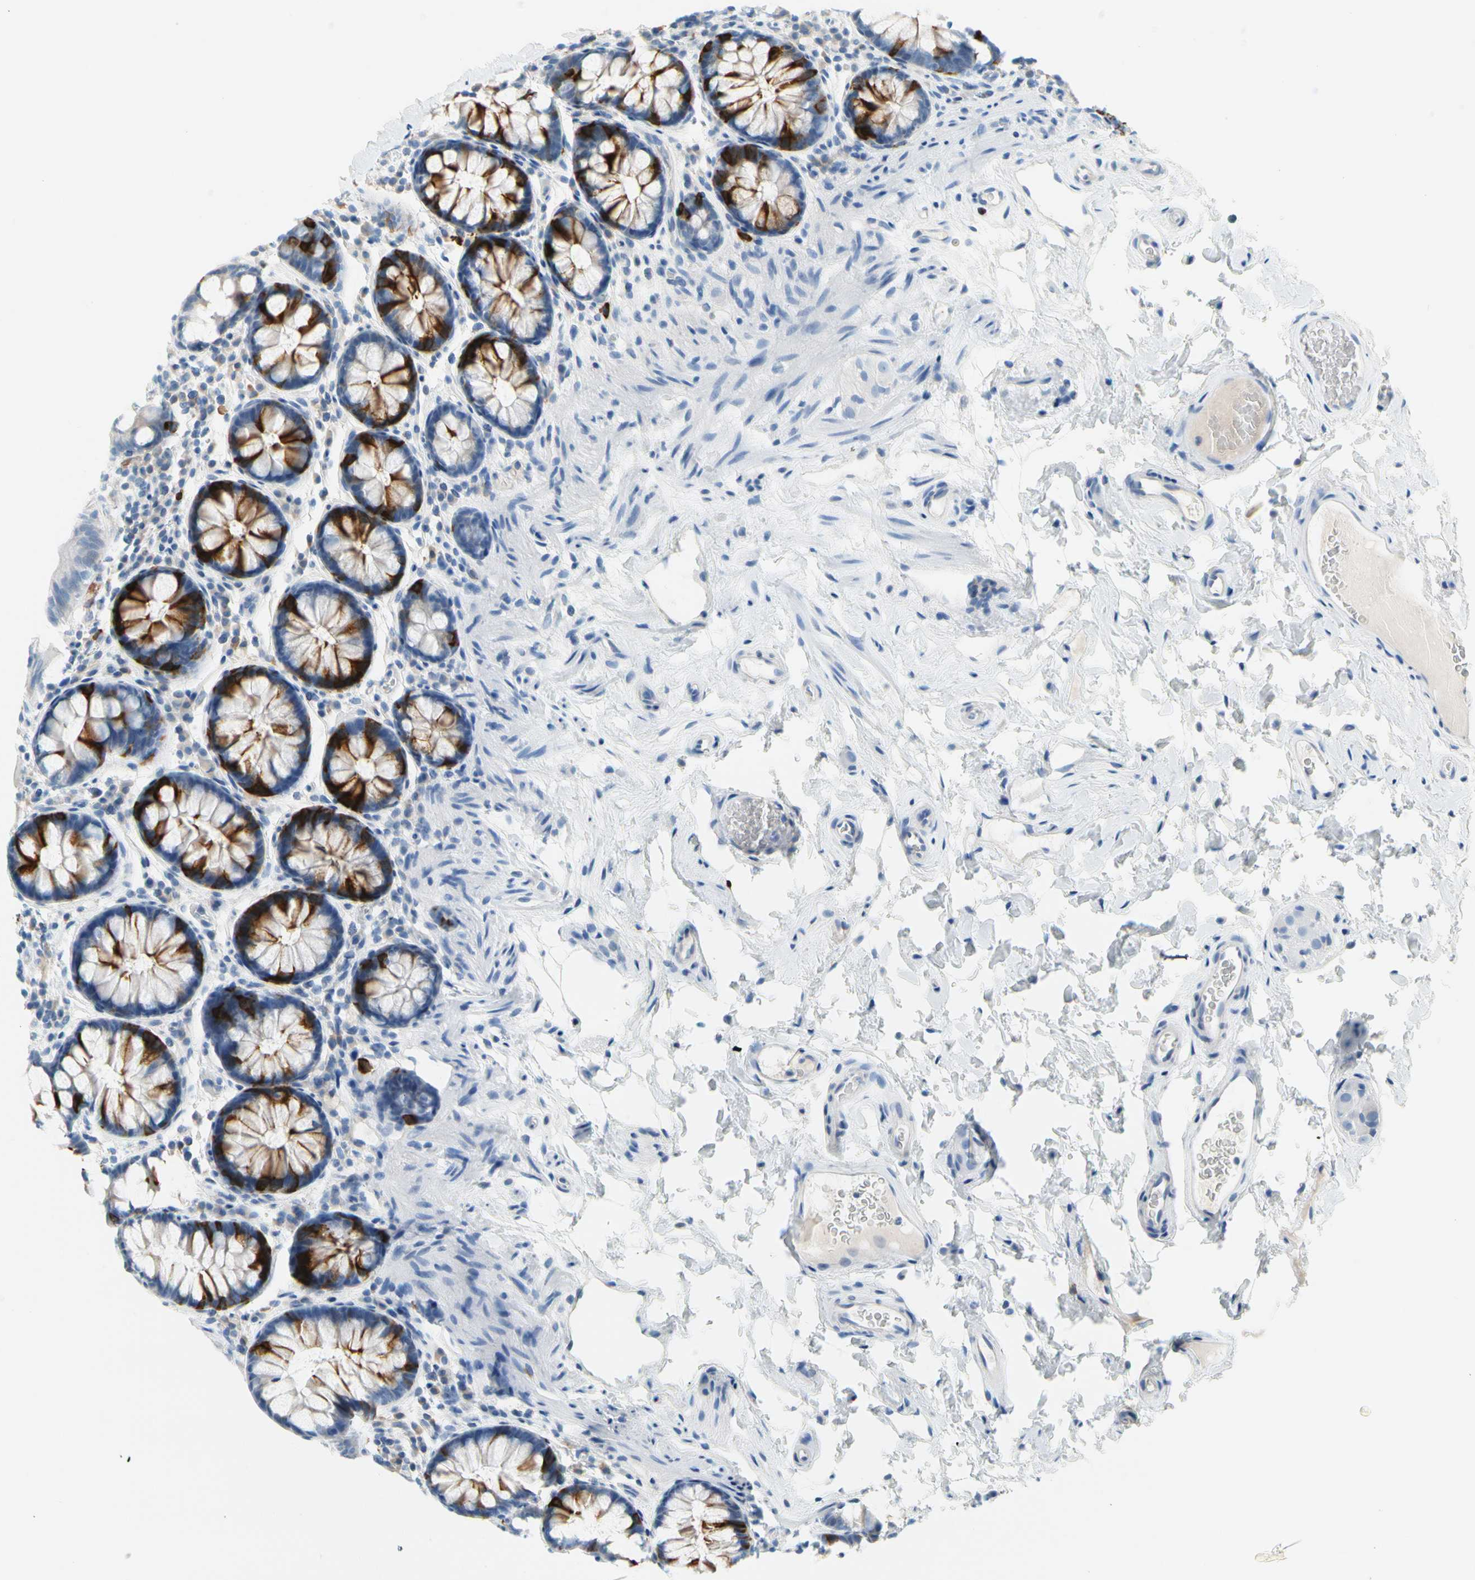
{"staining": {"intensity": "negative", "quantity": "none", "location": "none"}, "tissue": "colon", "cell_type": "Endothelial cells", "image_type": "normal", "snomed": [{"axis": "morphology", "description": "Normal tissue, NOS"}, {"axis": "topography", "description": "Colon"}], "caption": "Immunohistochemical staining of unremarkable colon shows no significant expression in endothelial cells. (DAB (3,3'-diaminobenzidine) immunohistochemistry (IHC), high magnification).", "gene": "TACC3", "patient": {"sex": "female", "age": 80}}